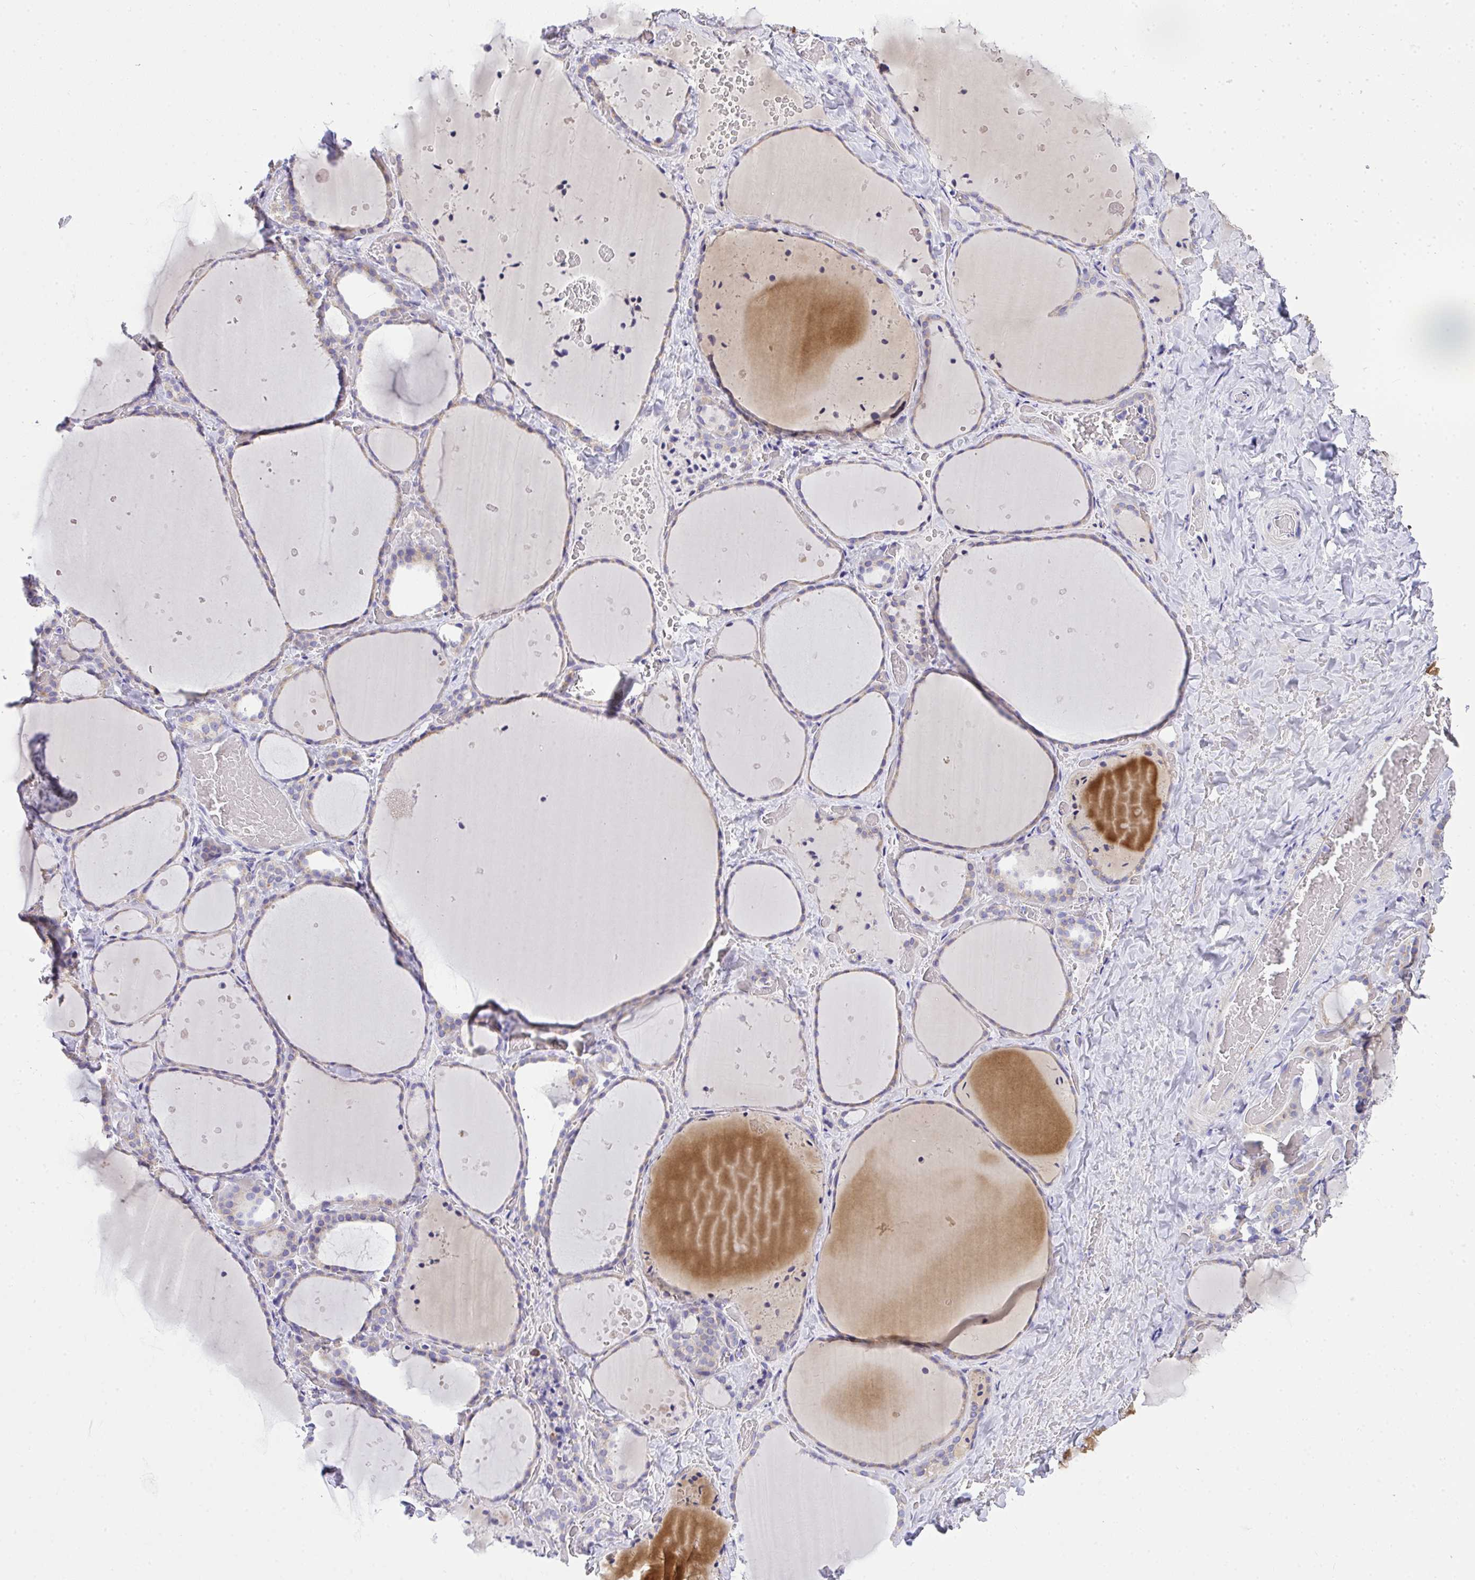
{"staining": {"intensity": "weak", "quantity": "25%-75%", "location": "cytoplasmic/membranous"}, "tissue": "thyroid gland", "cell_type": "Glandular cells", "image_type": "normal", "snomed": [{"axis": "morphology", "description": "Normal tissue, NOS"}, {"axis": "topography", "description": "Thyroid gland"}], "caption": "Glandular cells reveal weak cytoplasmic/membranous positivity in about 25%-75% of cells in benign thyroid gland.", "gene": "ADRA2C", "patient": {"sex": "female", "age": 36}}